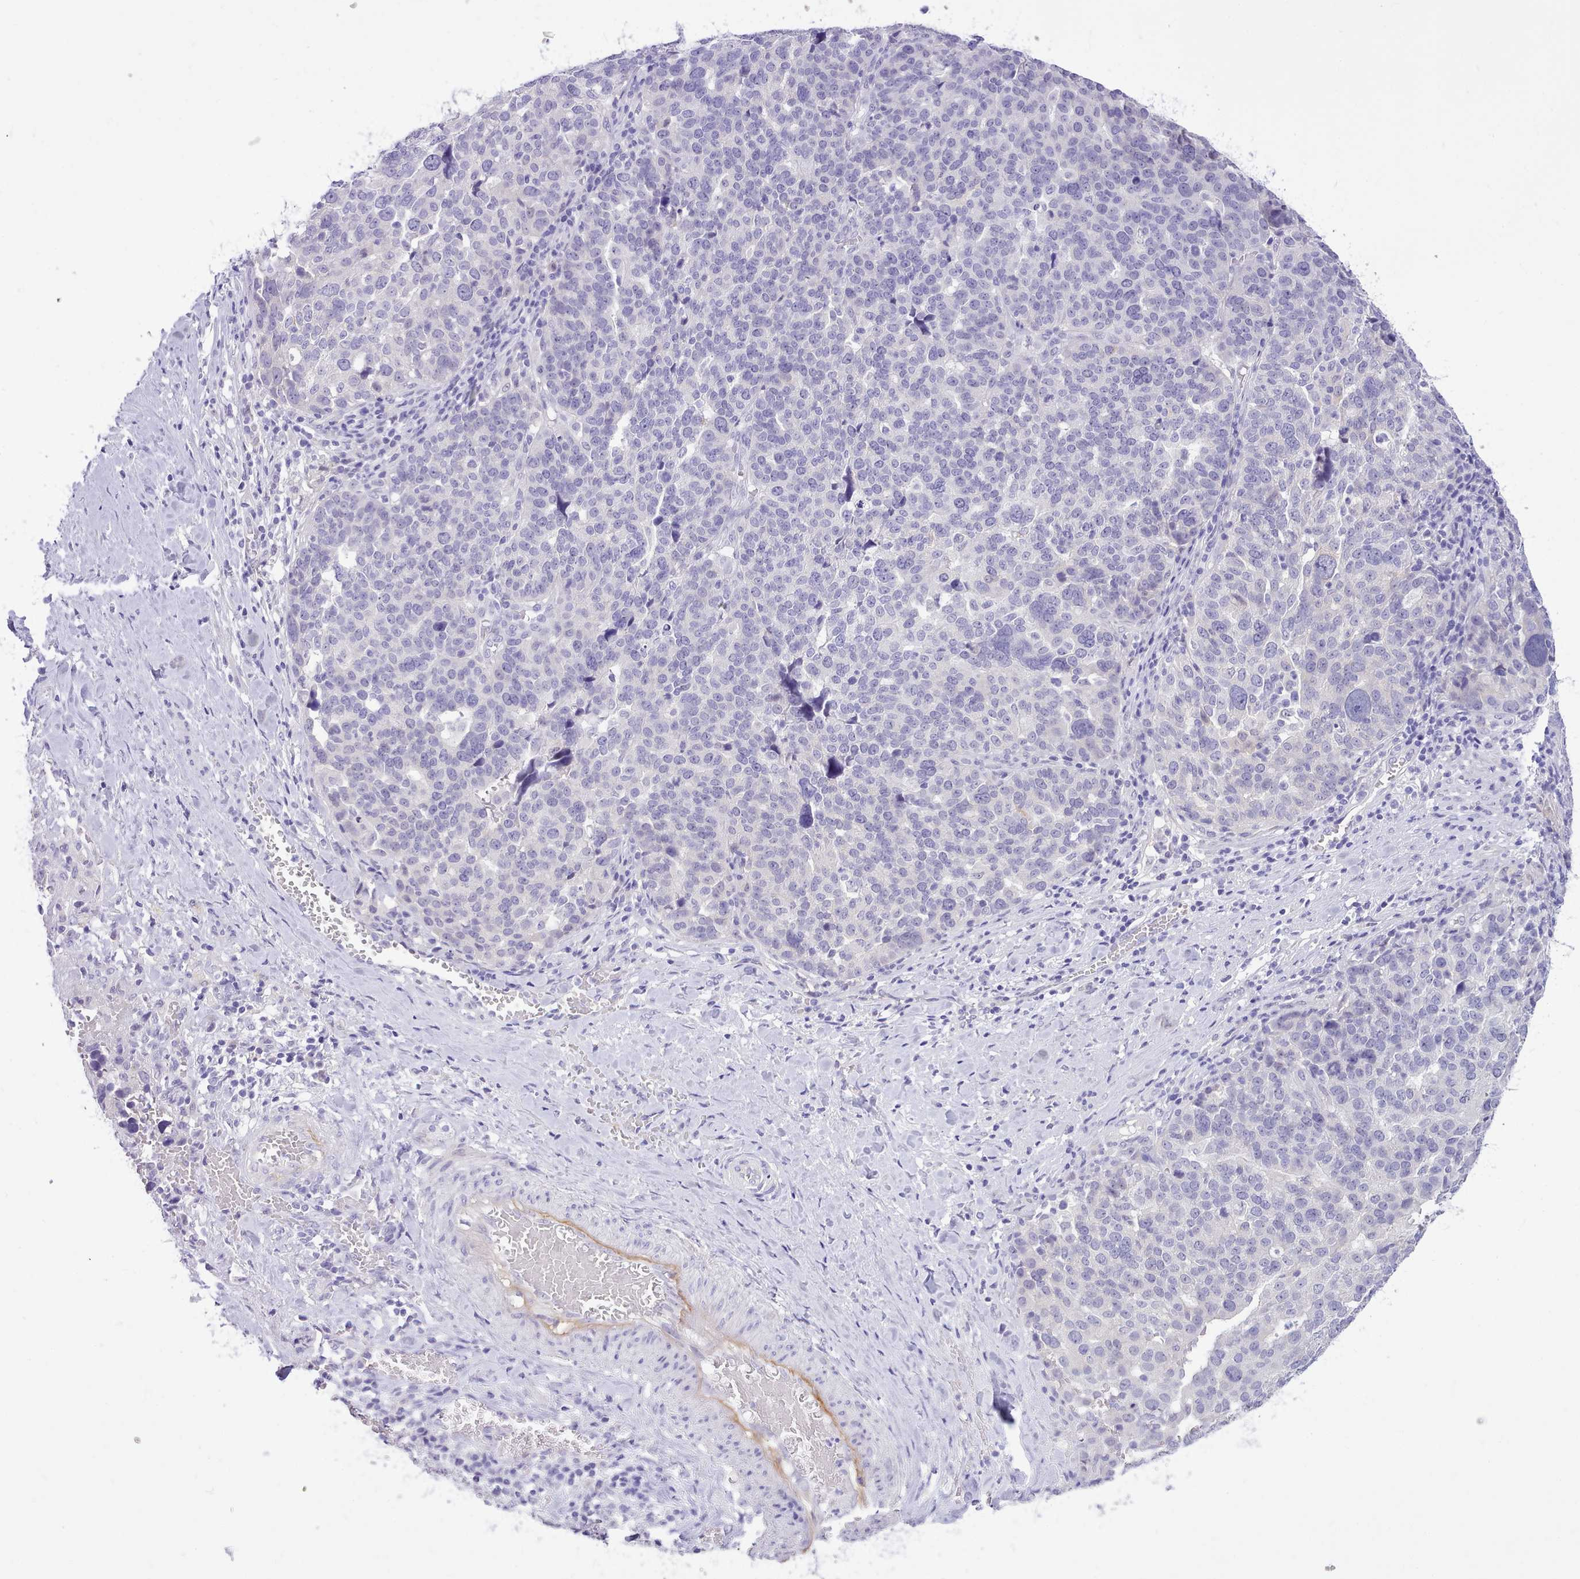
{"staining": {"intensity": "negative", "quantity": "none", "location": "none"}, "tissue": "ovarian cancer", "cell_type": "Tumor cells", "image_type": "cancer", "snomed": [{"axis": "morphology", "description": "Cystadenocarcinoma, serous, NOS"}, {"axis": "topography", "description": "Ovary"}], "caption": "The immunohistochemistry (IHC) image has no significant expression in tumor cells of ovarian serous cystadenocarcinoma tissue.", "gene": "LRRC37A", "patient": {"sex": "female", "age": 59}}